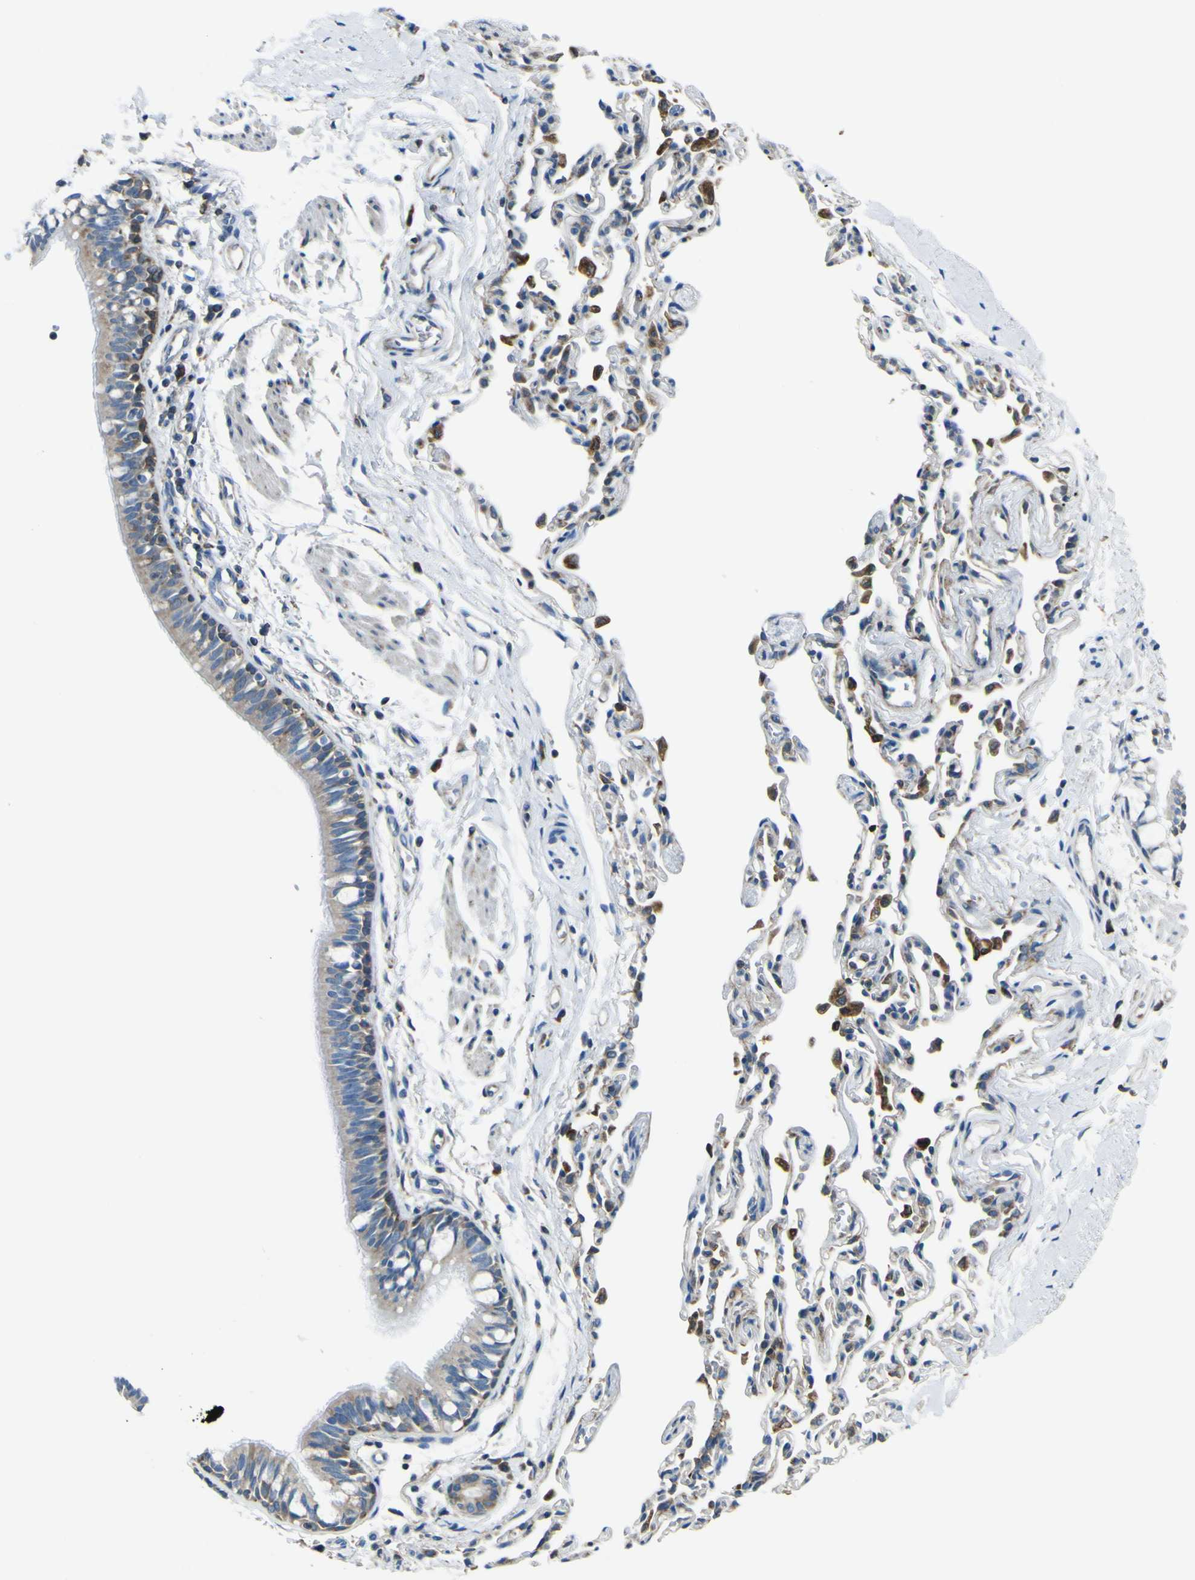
{"staining": {"intensity": "moderate", "quantity": ">75%", "location": "cytoplasmic/membranous"}, "tissue": "bronchus", "cell_type": "Respiratory epithelial cells", "image_type": "normal", "snomed": [{"axis": "morphology", "description": "Normal tissue, NOS"}, {"axis": "topography", "description": "Bronchus"}, {"axis": "topography", "description": "Lung"}], "caption": "Immunohistochemistry (IHC) image of normal bronchus: human bronchus stained using IHC reveals medium levels of moderate protein expression localized specifically in the cytoplasmic/membranous of respiratory epithelial cells, appearing as a cytoplasmic/membranous brown color.", "gene": "STIM1", "patient": {"sex": "male", "age": 64}}